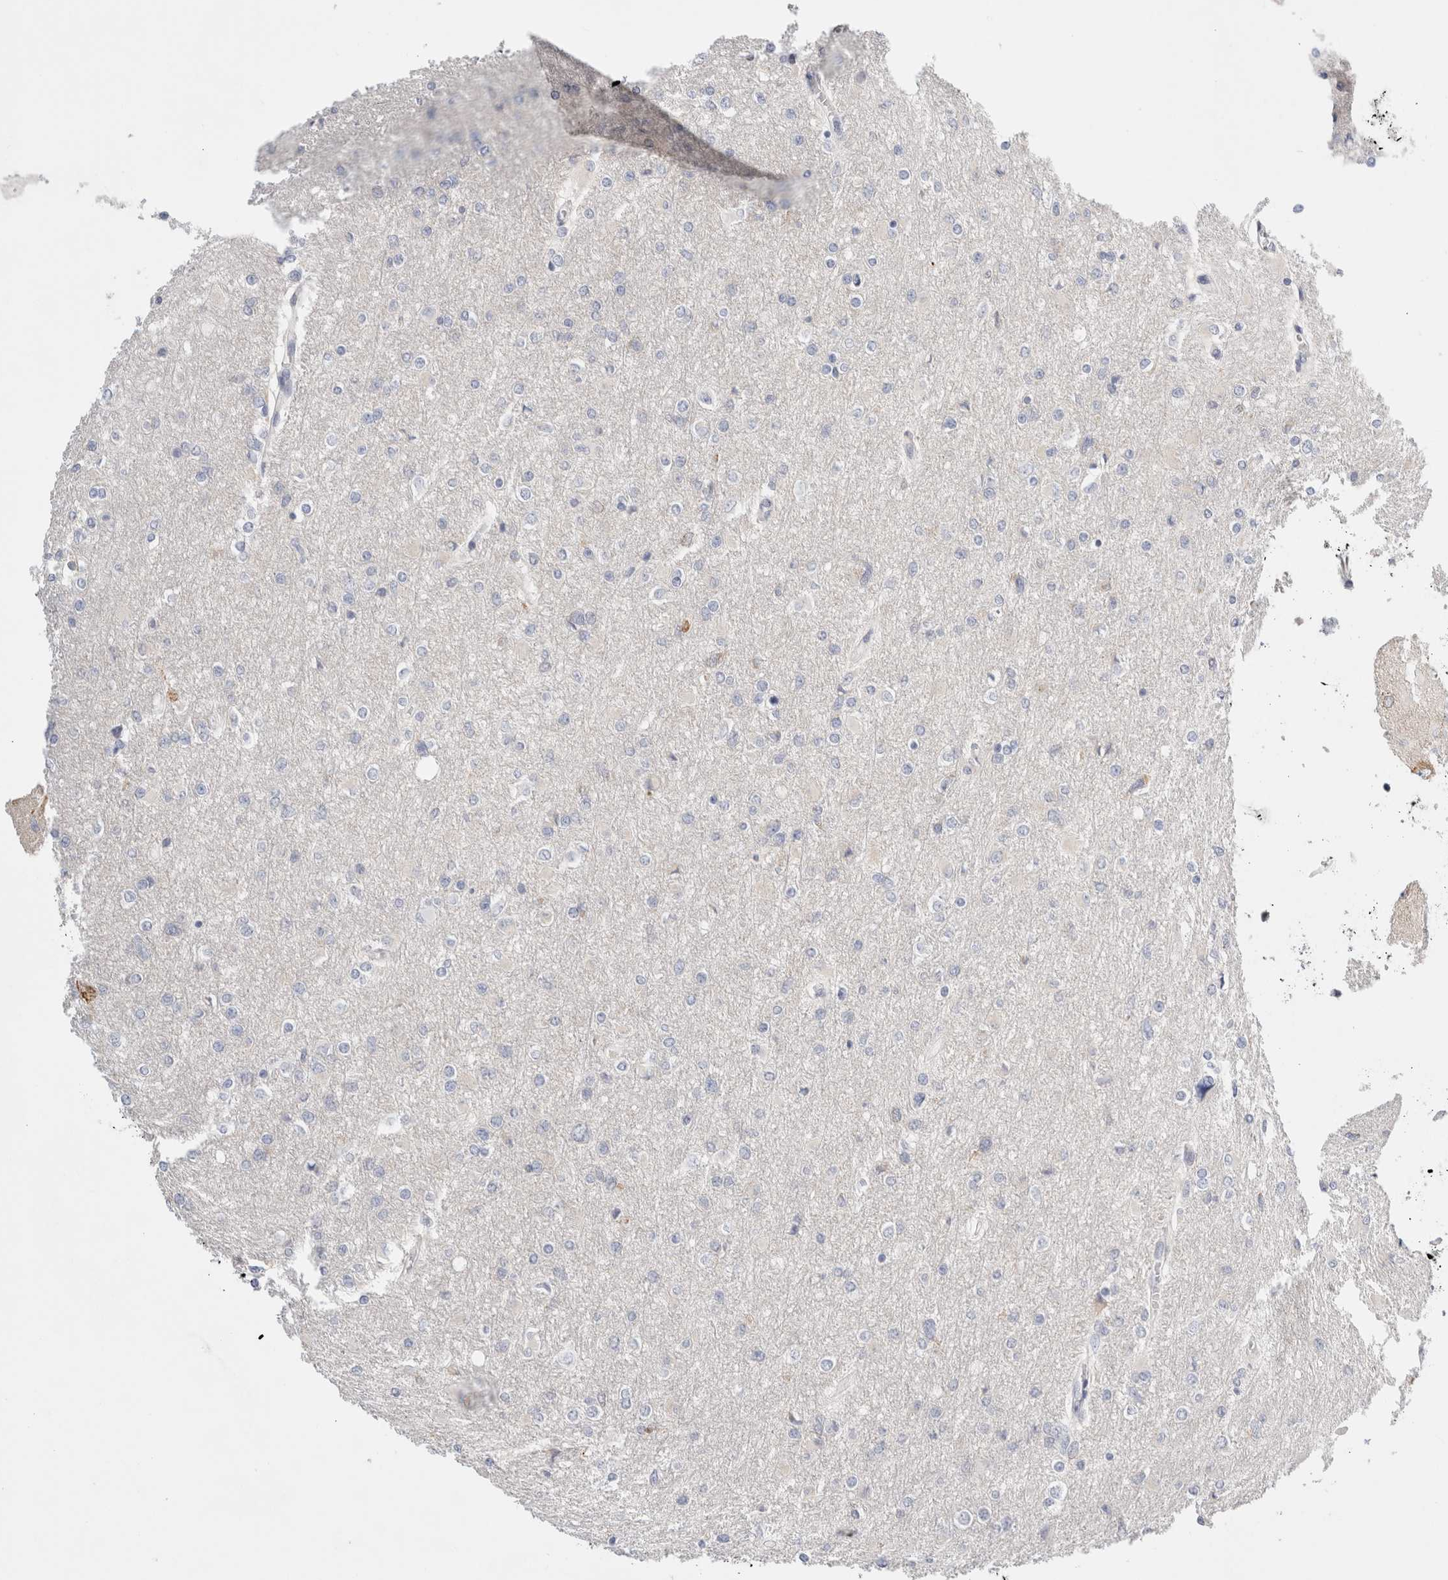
{"staining": {"intensity": "negative", "quantity": "none", "location": "none"}, "tissue": "glioma", "cell_type": "Tumor cells", "image_type": "cancer", "snomed": [{"axis": "morphology", "description": "Glioma, malignant, High grade"}, {"axis": "topography", "description": "Cerebral cortex"}], "caption": "This is a photomicrograph of IHC staining of malignant glioma (high-grade), which shows no expression in tumor cells.", "gene": "CSK", "patient": {"sex": "female", "age": 36}}